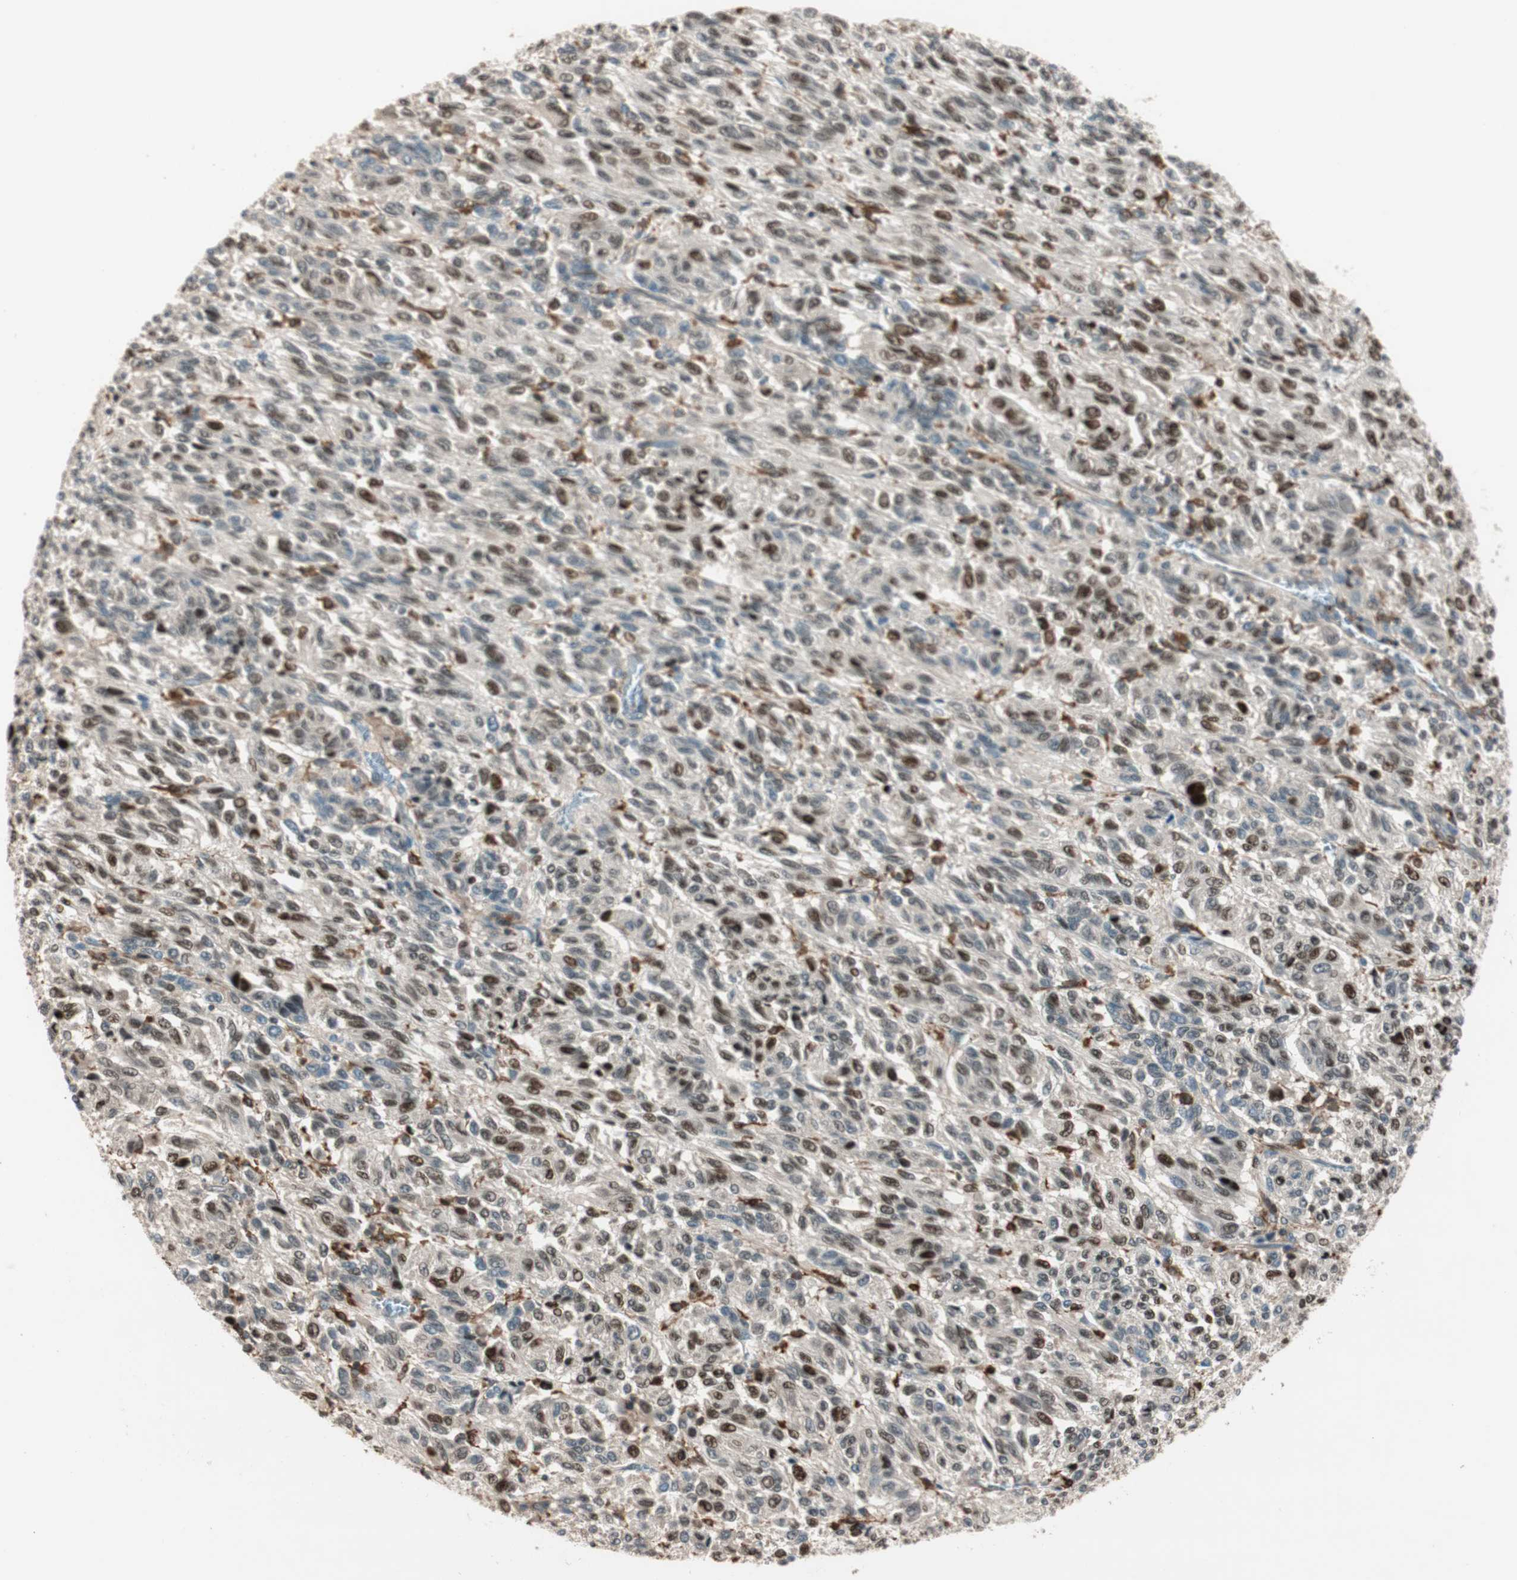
{"staining": {"intensity": "moderate", "quantity": "25%-75%", "location": "nuclear"}, "tissue": "melanoma", "cell_type": "Tumor cells", "image_type": "cancer", "snomed": [{"axis": "morphology", "description": "Malignant melanoma, Metastatic site"}, {"axis": "topography", "description": "Lung"}], "caption": "Human melanoma stained for a protein (brown) displays moderate nuclear positive positivity in approximately 25%-75% of tumor cells.", "gene": "BIN1", "patient": {"sex": "male", "age": 64}}